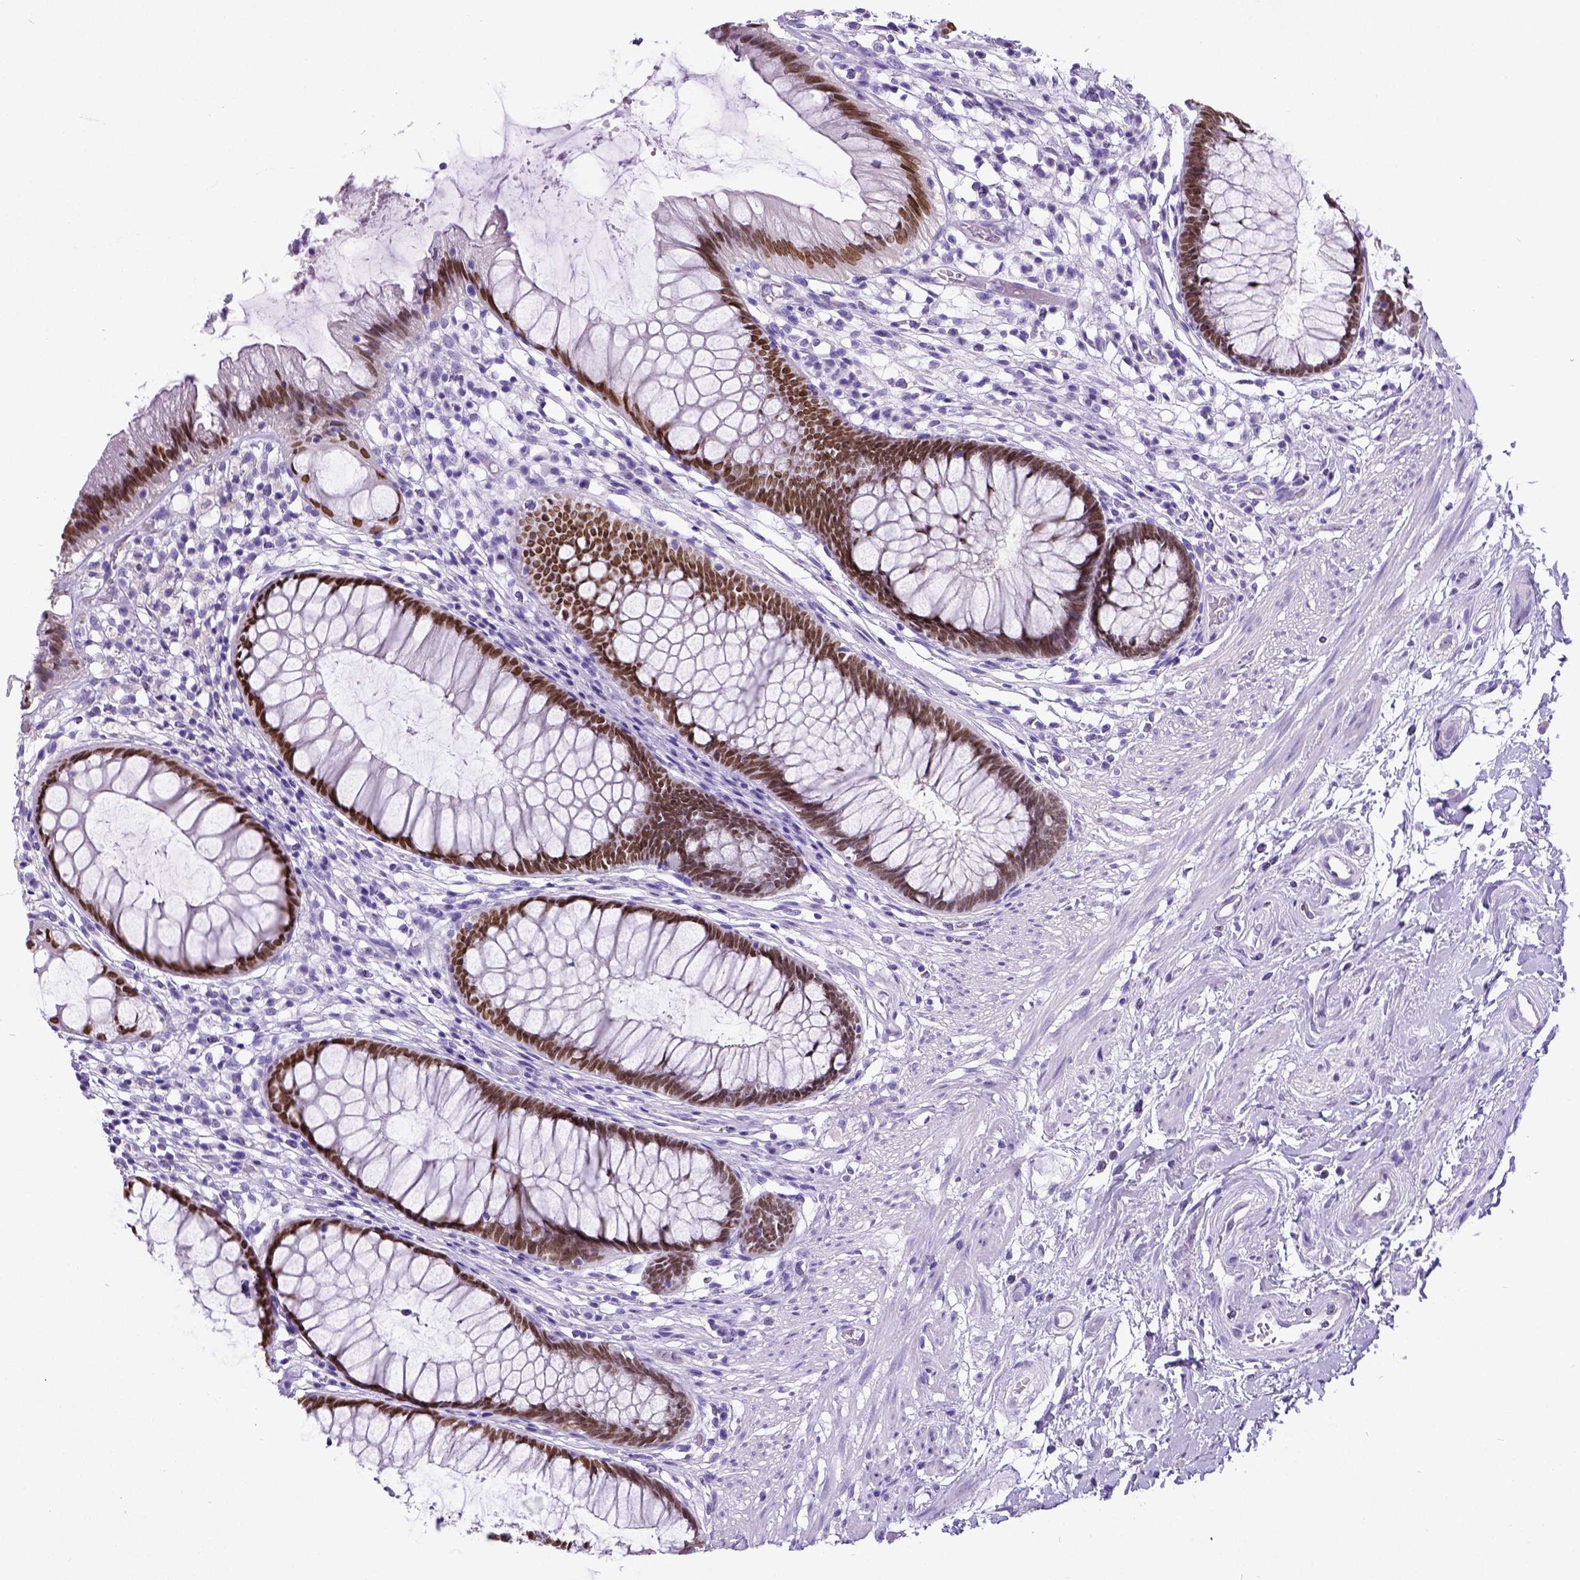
{"staining": {"intensity": "strong", "quantity": ">75%", "location": "nuclear"}, "tissue": "rectum", "cell_type": "Glandular cells", "image_type": "normal", "snomed": [{"axis": "morphology", "description": "Normal tissue, NOS"}, {"axis": "topography", "description": "Smooth muscle"}, {"axis": "topography", "description": "Rectum"}], "caption": "Immunohistochemical staining of benign rectum displays >75% levels of strong nuclear protein positivity in approximately >75% of glandular cells. The protein is stained brown, and the nuclei are stained in blue (DAB IHC with brightfield microscopy, high magnification).", "gene": "SATB2", "patient": {"sex": "male", "age": 53}}